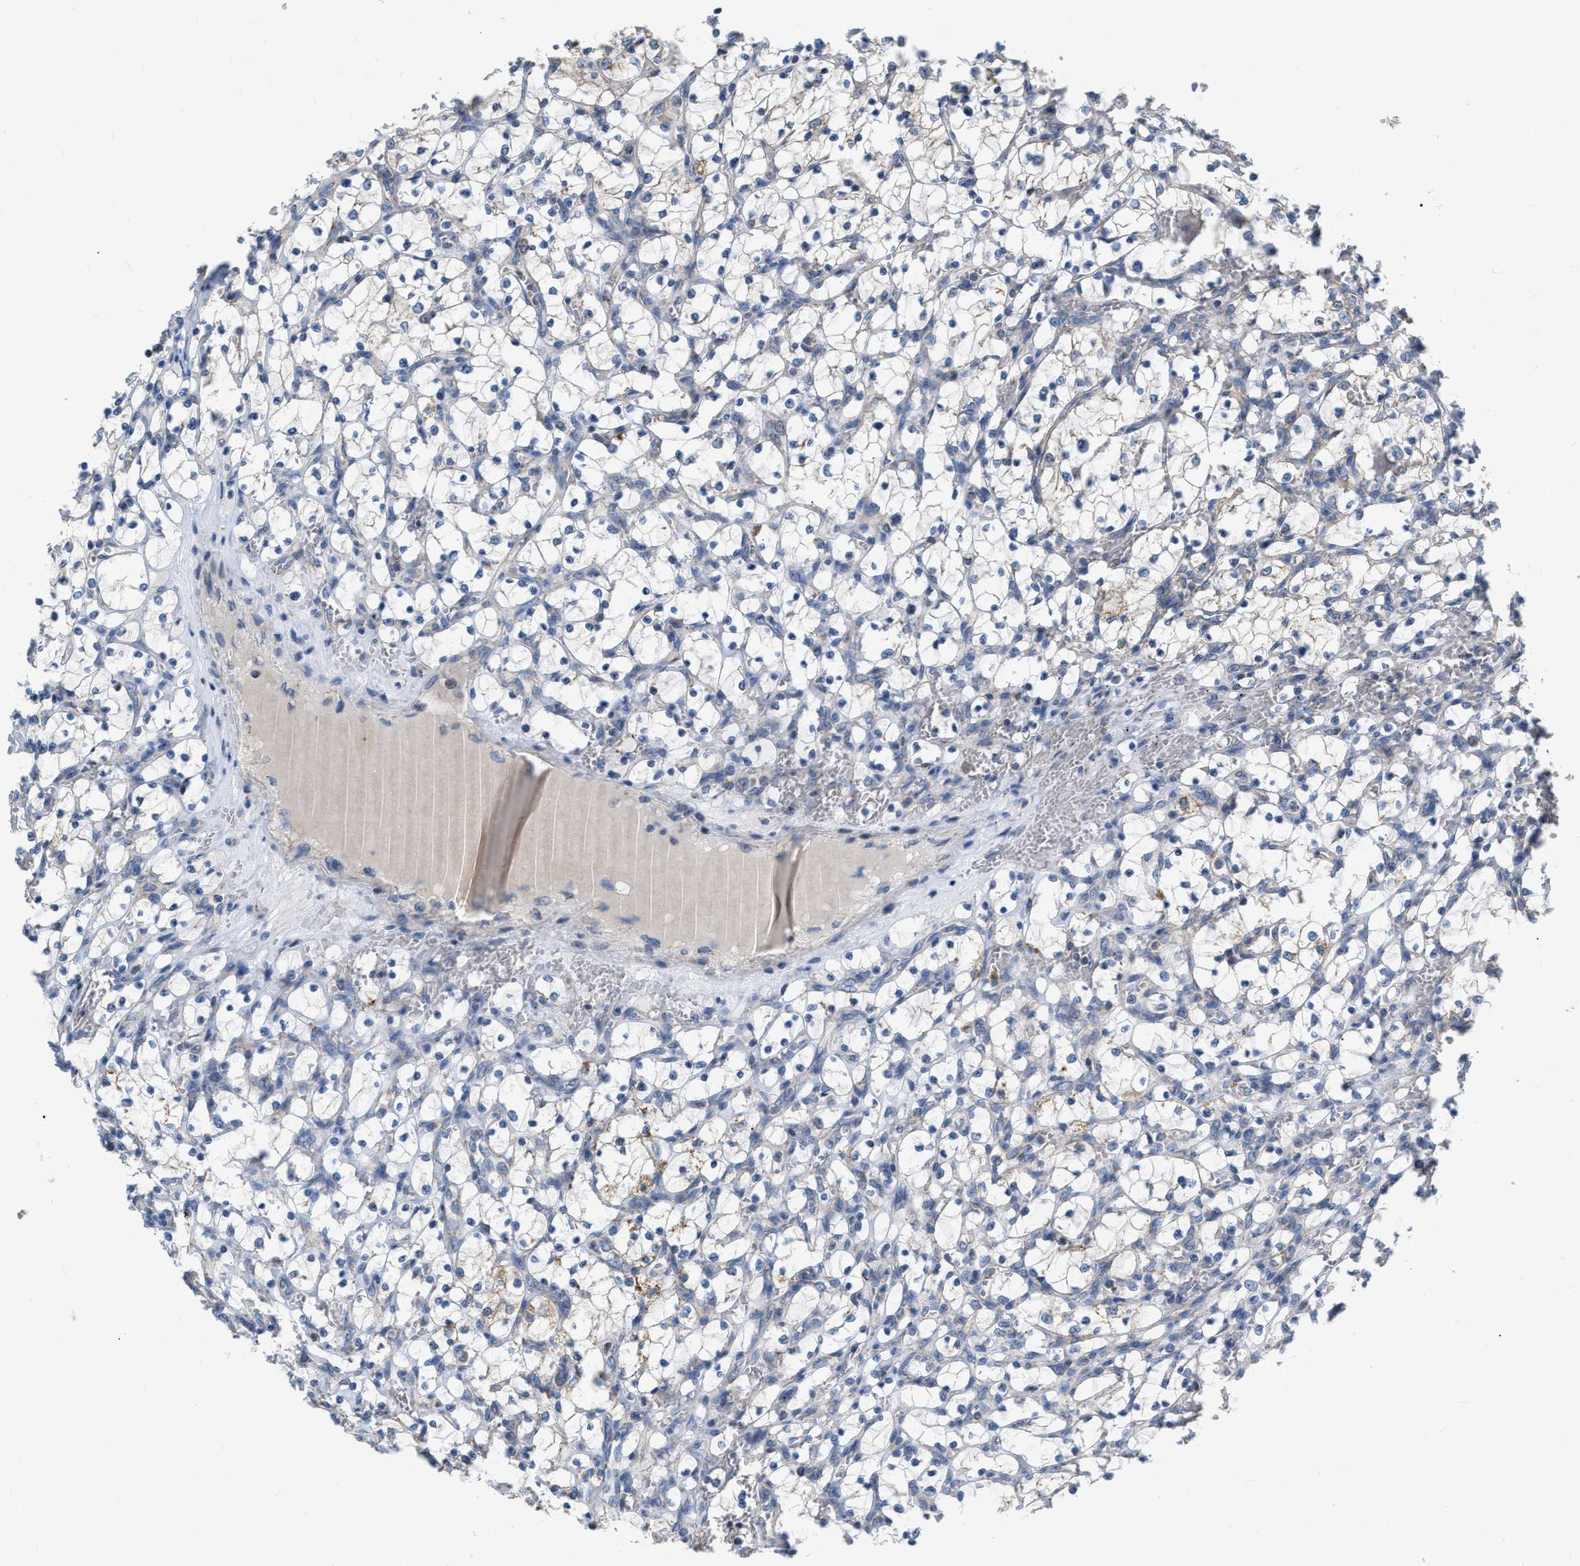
{"staining": {"intensity": "negative", "quantity": "none", "location": "none"}, "tissue": "renal cancer", "cell_type": "Tumor cells", "image_type": "cancer", "snomed": [{"axis": "morphology", "description": "Adenocarcinoma, NOS"}, {"axis": "topography", "description": "Kidney"}], "caption": "An image of renal adenocarcinoma stained for a protein exhibits no brown staining in tumor cells.", "gene": "DDX56", "patient": {"sex": "female", "age": 69}}